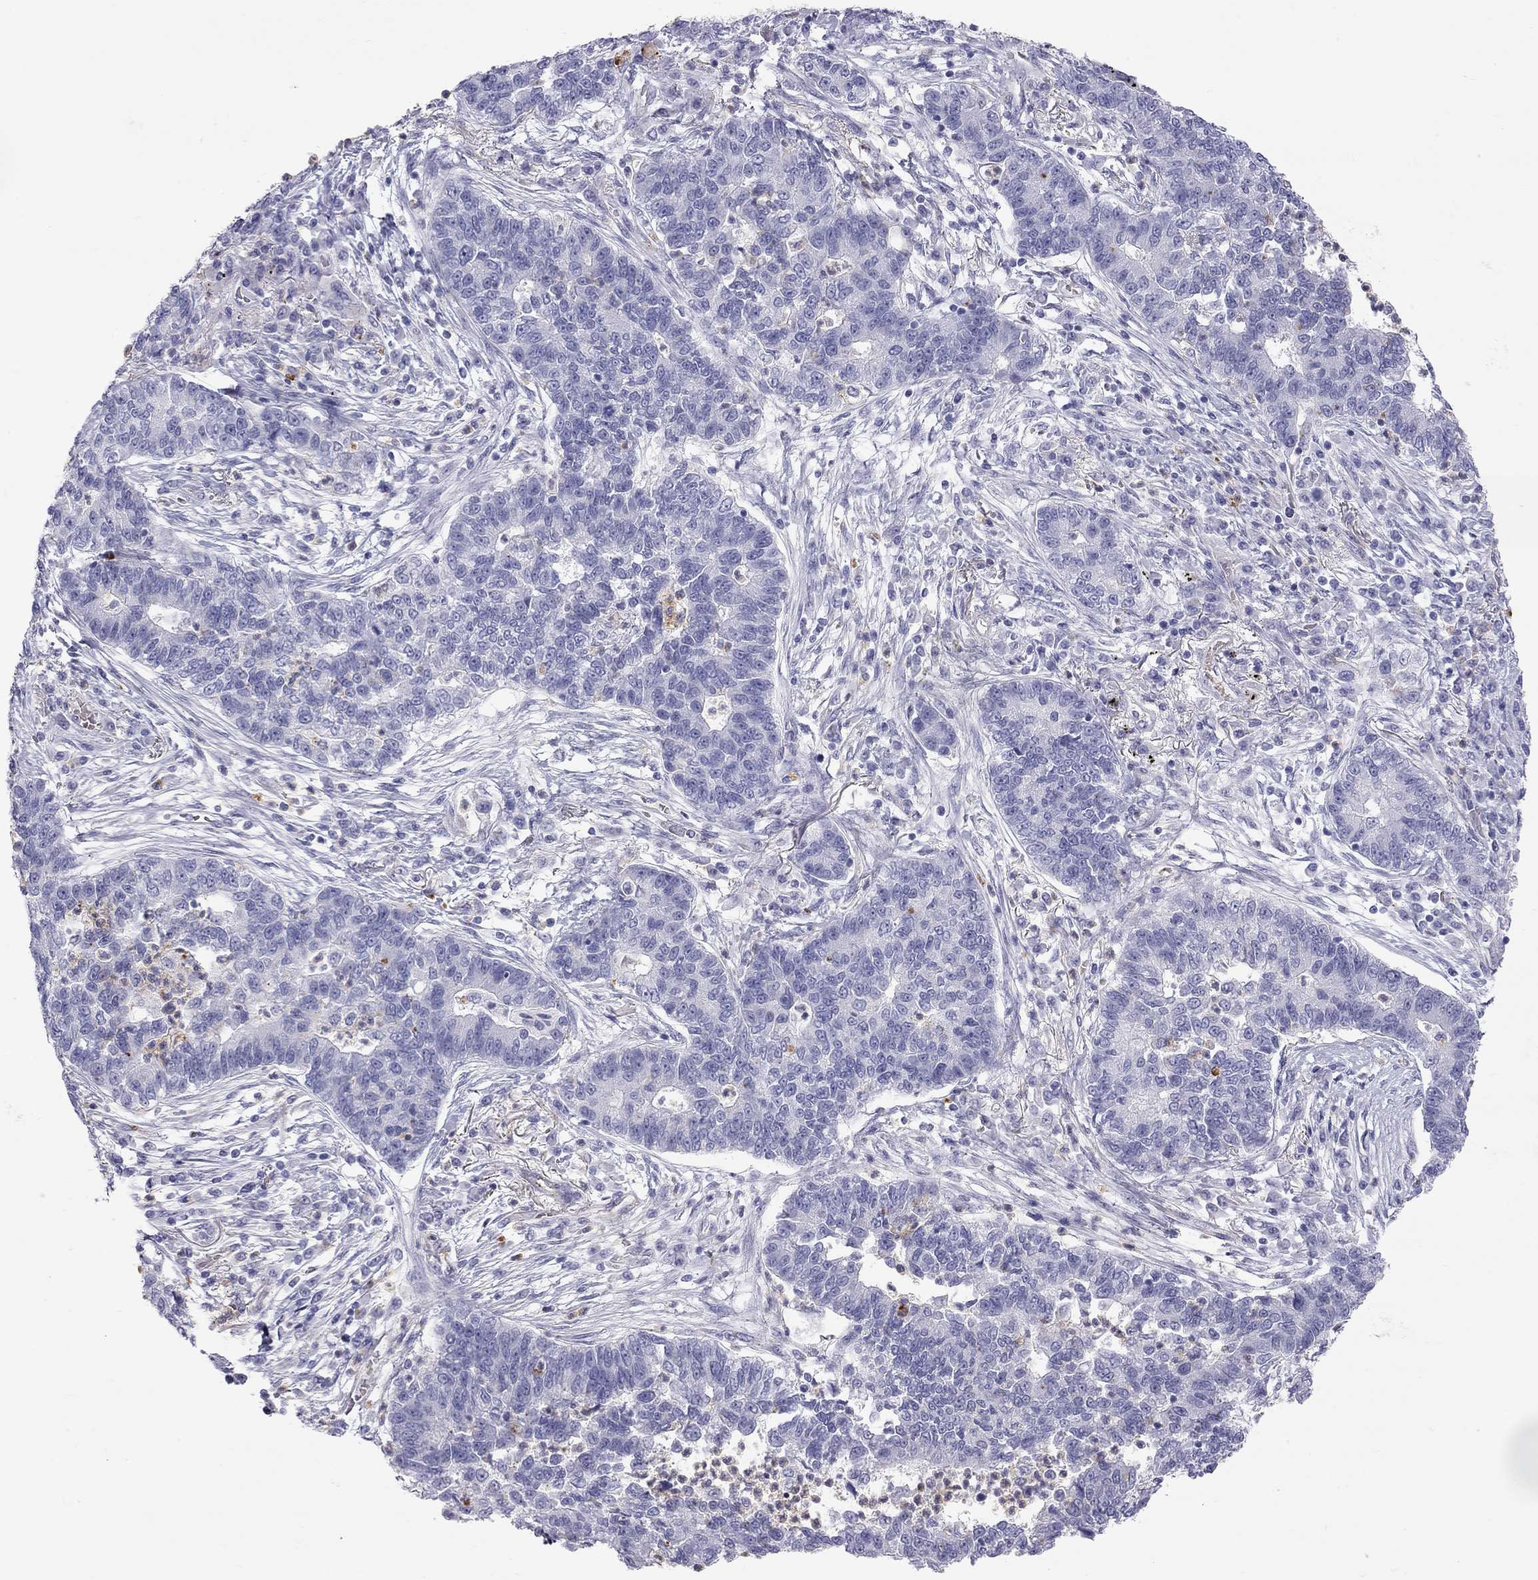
{"staining": {"intensity": "negative", "quantity": "none", "location": "none"}, "tissue": "lung cancer", "cell_type": "Tumor cells", "image_type": "cancer", "snomed": [{"axis": "morphology", "description": "Adenocarcinoma, NOS"}, {"axis": "topography", "description": "Lung"}], "caption": "This is an immunohistochemistry micrograph of human lung adenocarcinoma. There is no expression in tumor cells.", "gene": "TDRD6", "patient": {"sex": "female", "age": 57}}